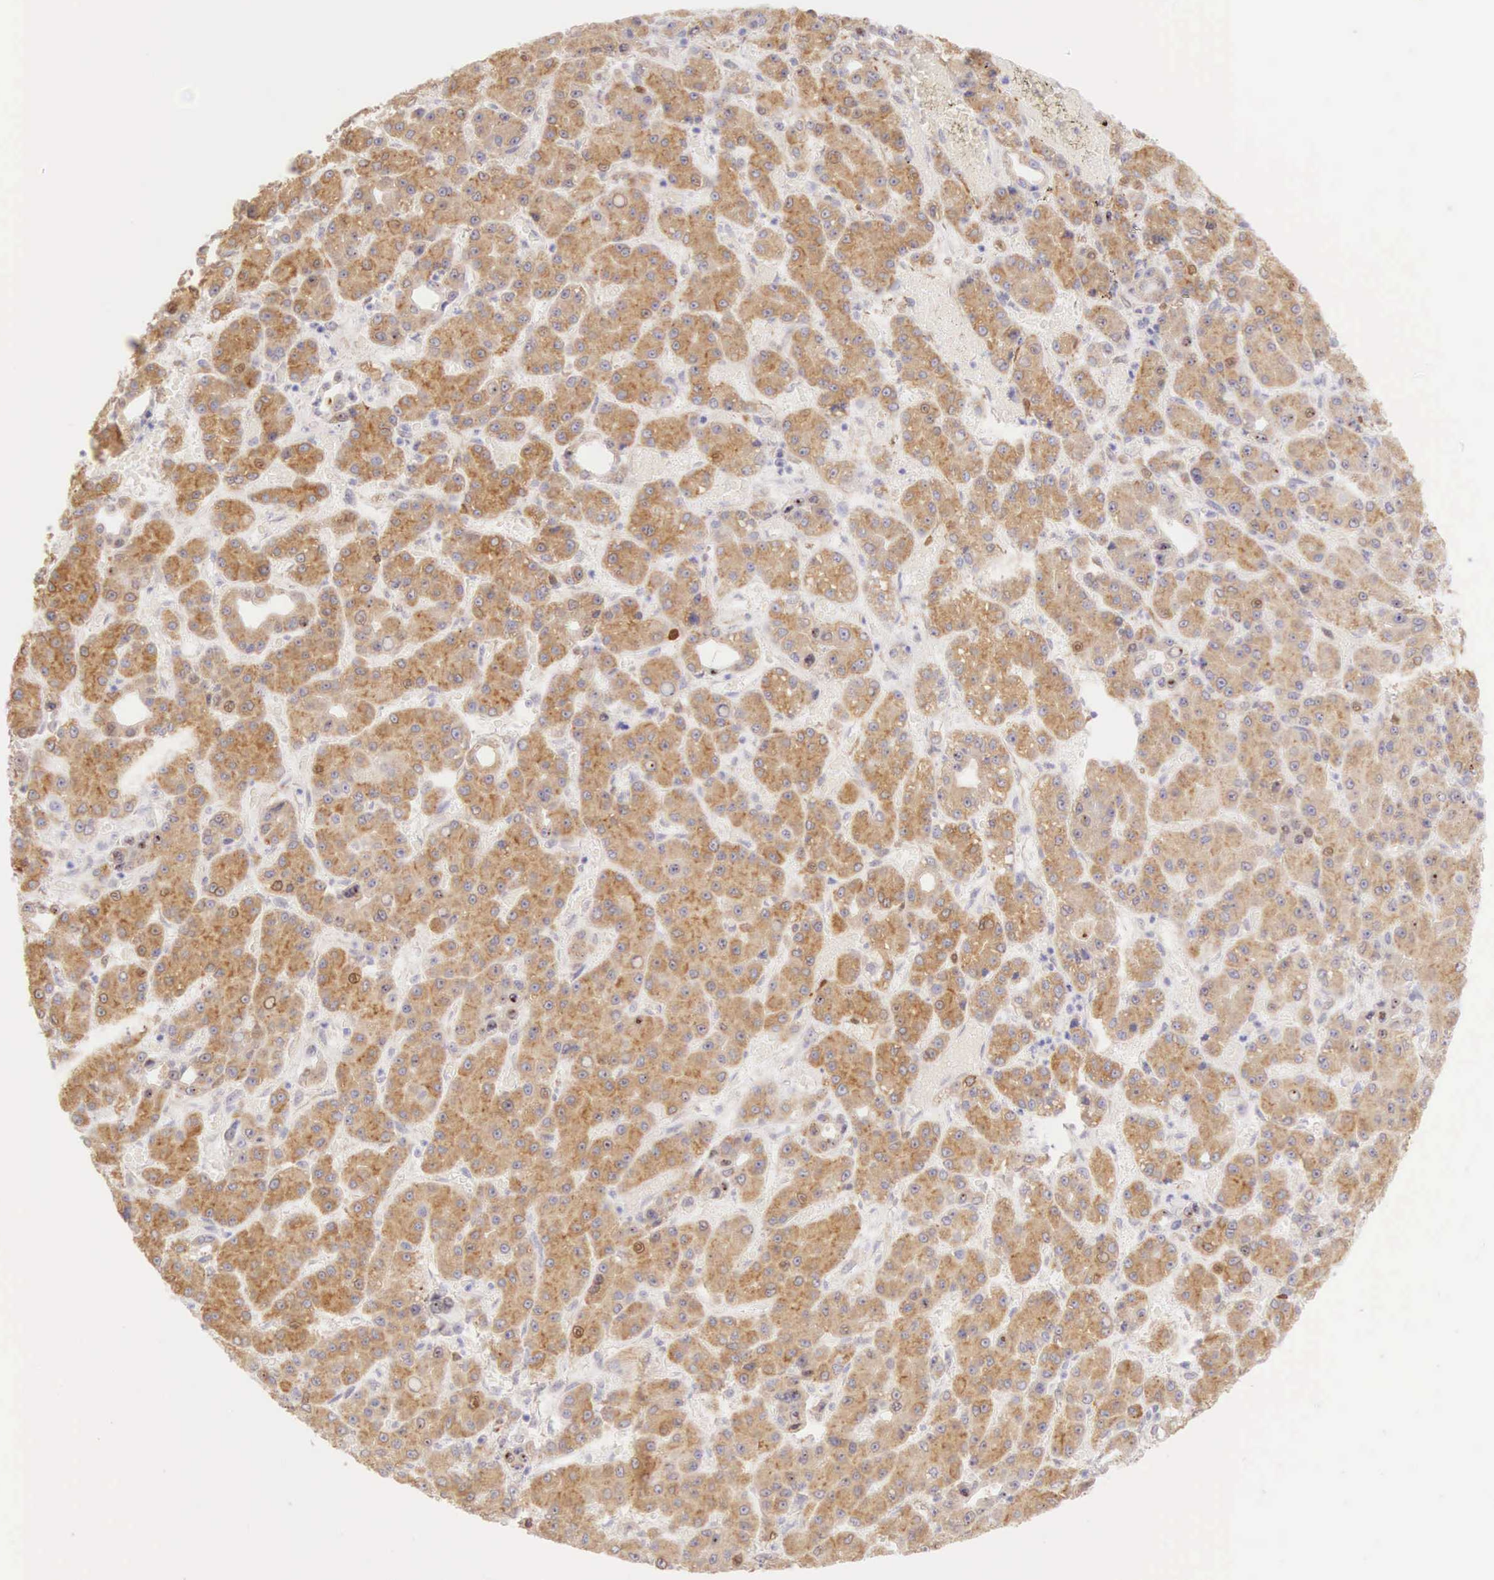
{"staining": {"intensity": "moderate", "quantity": "25%-75%", "location": "cytoplasmic/membranous"}, "tissue": "liver cancer", "cell_type": "Tumor cells", "image_type": "cancer", "snomed": [{"axis": "morphology", "description": "Carcinoma, Hepatocellular, NOS"}, {"axis": "topography", "description": "Liver"}], "caption": "There is medium levels of moderate cytoplasmic/membranous staining in tumor cells of hepatocellular carcinoma (liver), as demonstrated by immunohistochemical staining (brown color).", "gene": "CNN1", "patient": {"sex": "male", "age": 69}}